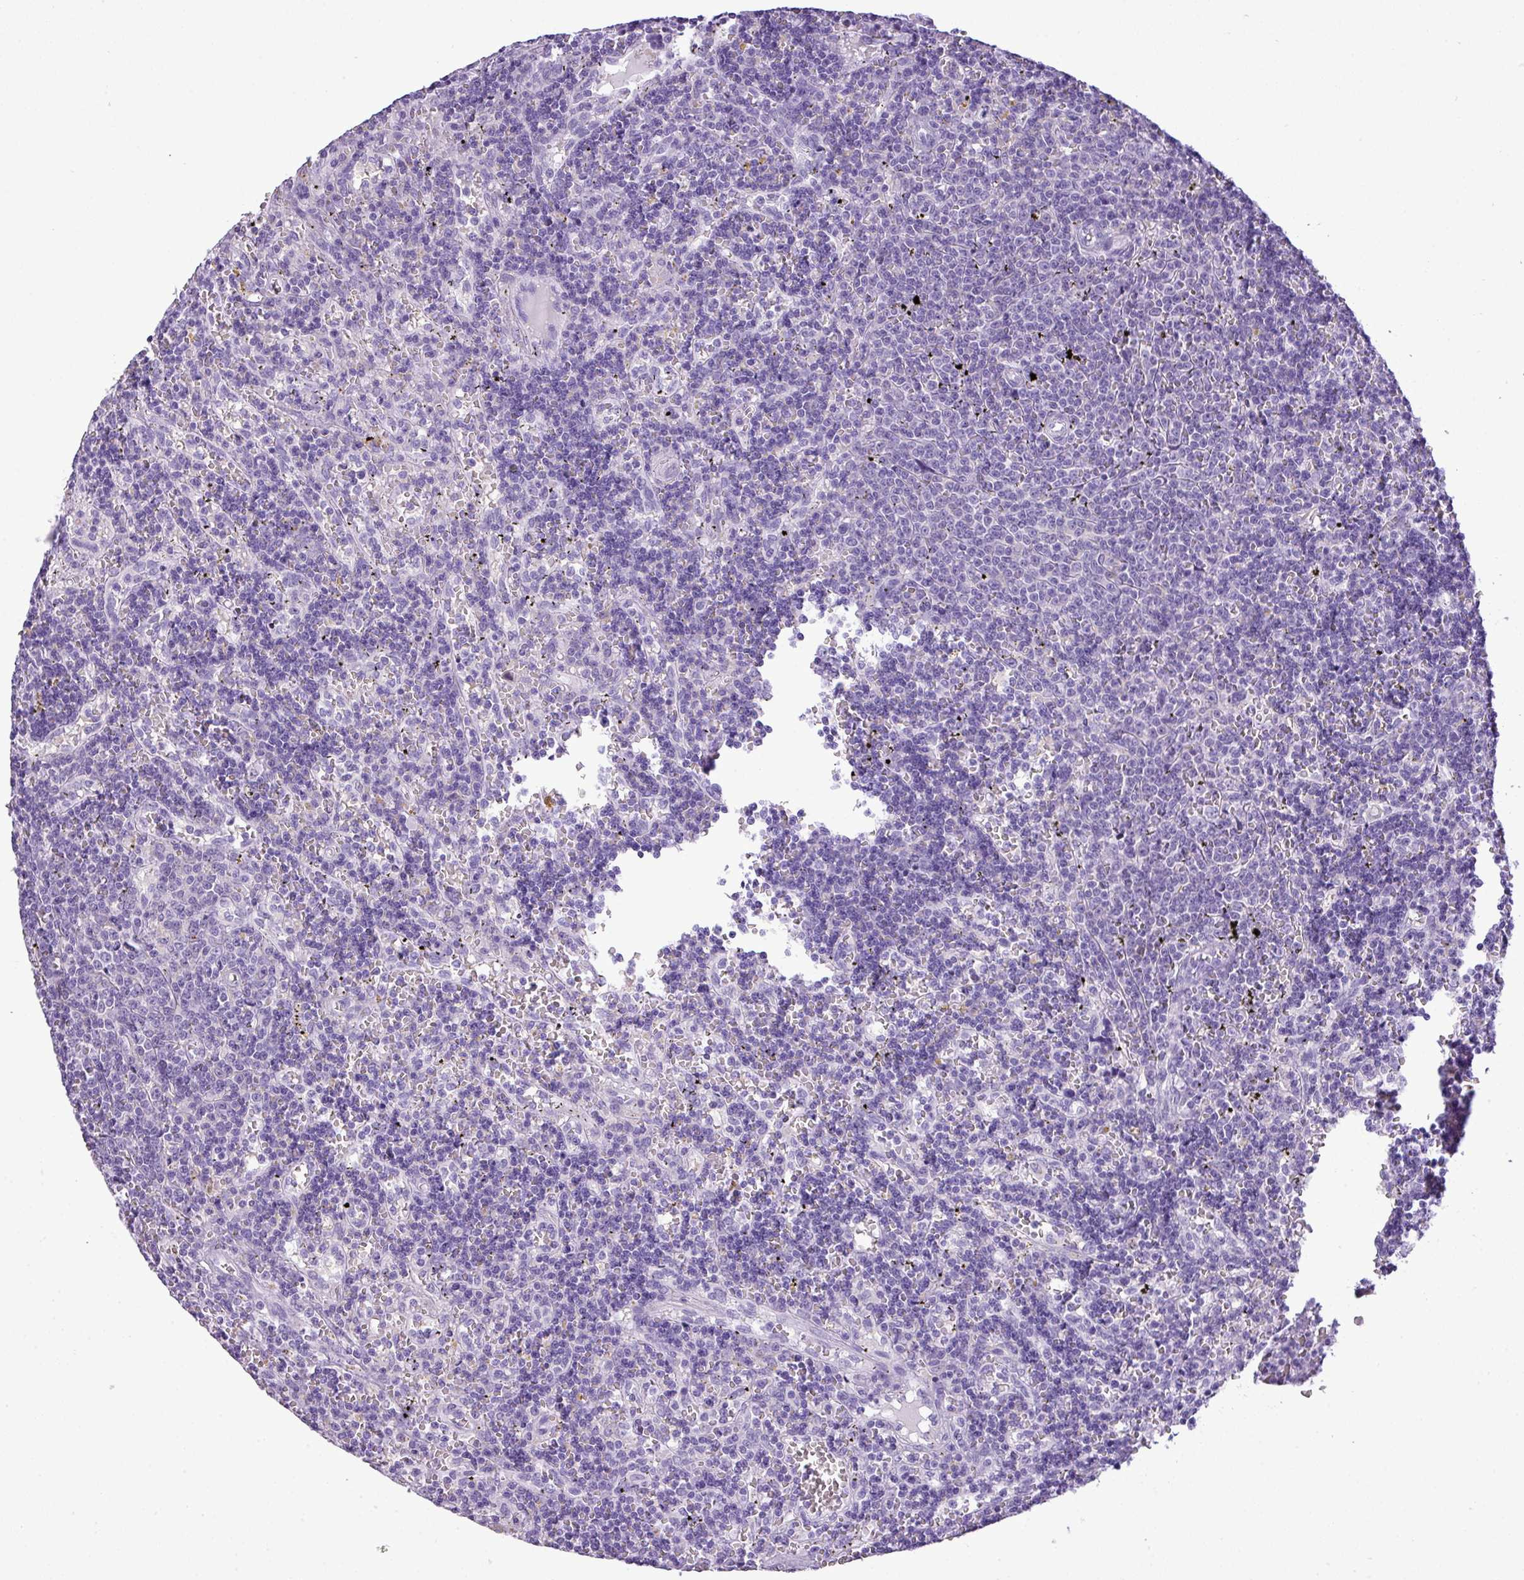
{"staining": {"intensity": "negative", "quantity": "none", "location": "none"}, "tissue": "lymphoma", "cell_type": "Tumor cells", "image_type": "cancer", "snomed": [{"axis": "morphology", "description": "Malignant lymphoma, non-Hodgkin's type, Low grade"}, {"axis": "topography", "description": "Spleen"}], "caption": "Tumor cells are negative for brown protein staining in malignant lymphoma, non-Hodgkin's type (low-grade).", "gene": "RBMXL2", "patient": {"sex": "male", "age": 60}}